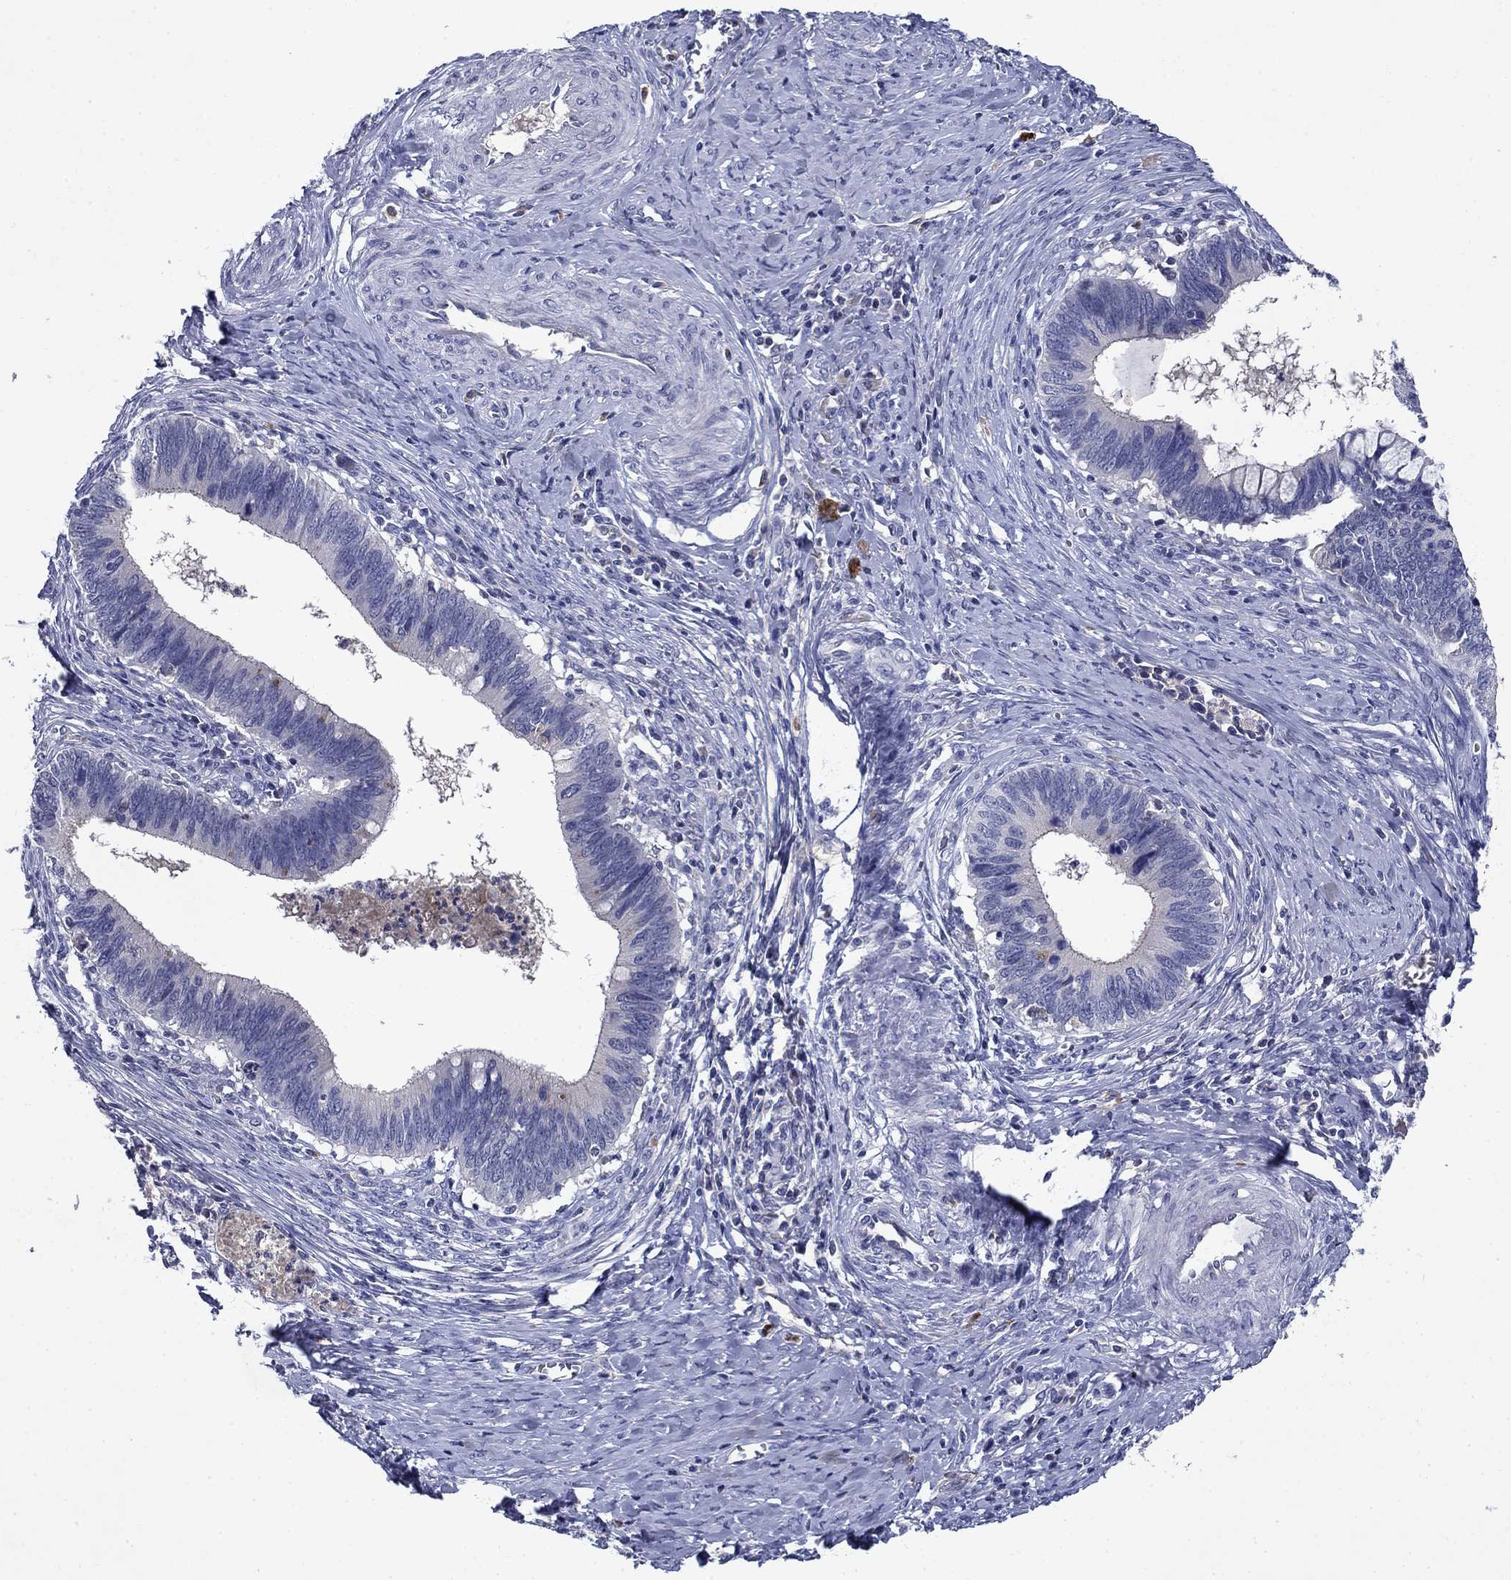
{"staining": {"intensity": "negative", "quantity": "none", "location": "none"}, "tissue": "cervical cancer", "cell_type": "Tumor cells", "image_type": "cancer", "snomed": [{"axis": "morphology", "description": "Adenocarcinoma, NOS"}, {"axis": "topography", "description": "Cervix"}], "caption": "Immunohistochemistry histopathology image of human cervical cancer stained for a protein (brown), which shows no staining in tumor cells.", "gene": "STAB2", "patient": {"sex": "female", "age": 42}}